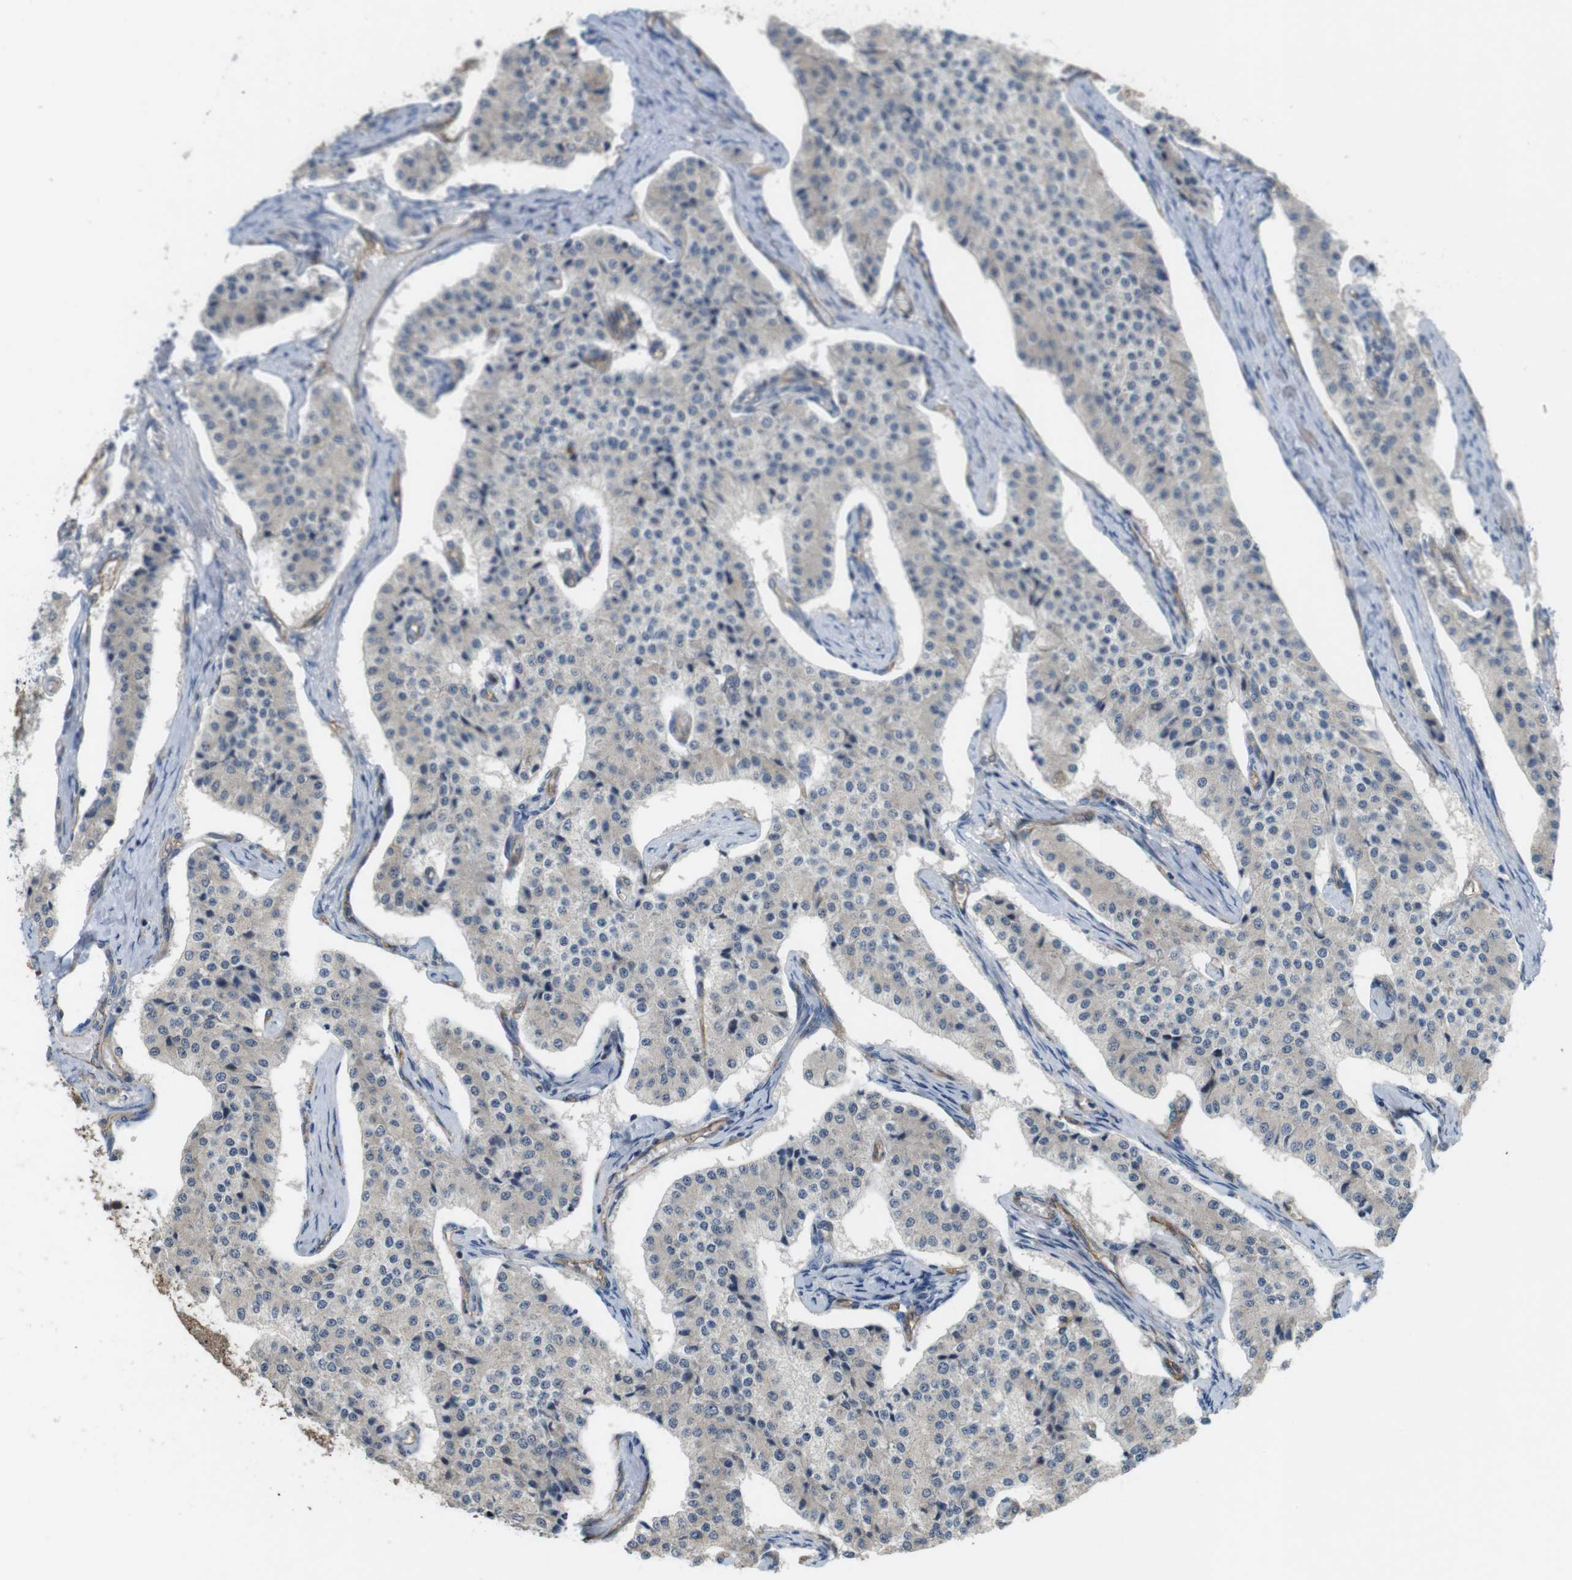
{"staining": {"intensity": "weak", "quantity": ">75%", "location": "cytoplasmic/membranous"}, "tissue": "carcinoid", "cell_type": "Tumor cells", "image_type": "cancer", "snomed": [{"axis": "morphology", "description": "Carcinoid, malignant, NOS"}, {"axis": "topography", "description": "Colon"}], "caption": "IHC photomicrograph of carcinoid stained for a protein (brown), which displays low levels of weak cytoplasmic/membranous staining in about >75% of tumor cells.", "gene": "BVES", "patient": {"sex": "female", "age": 52}}